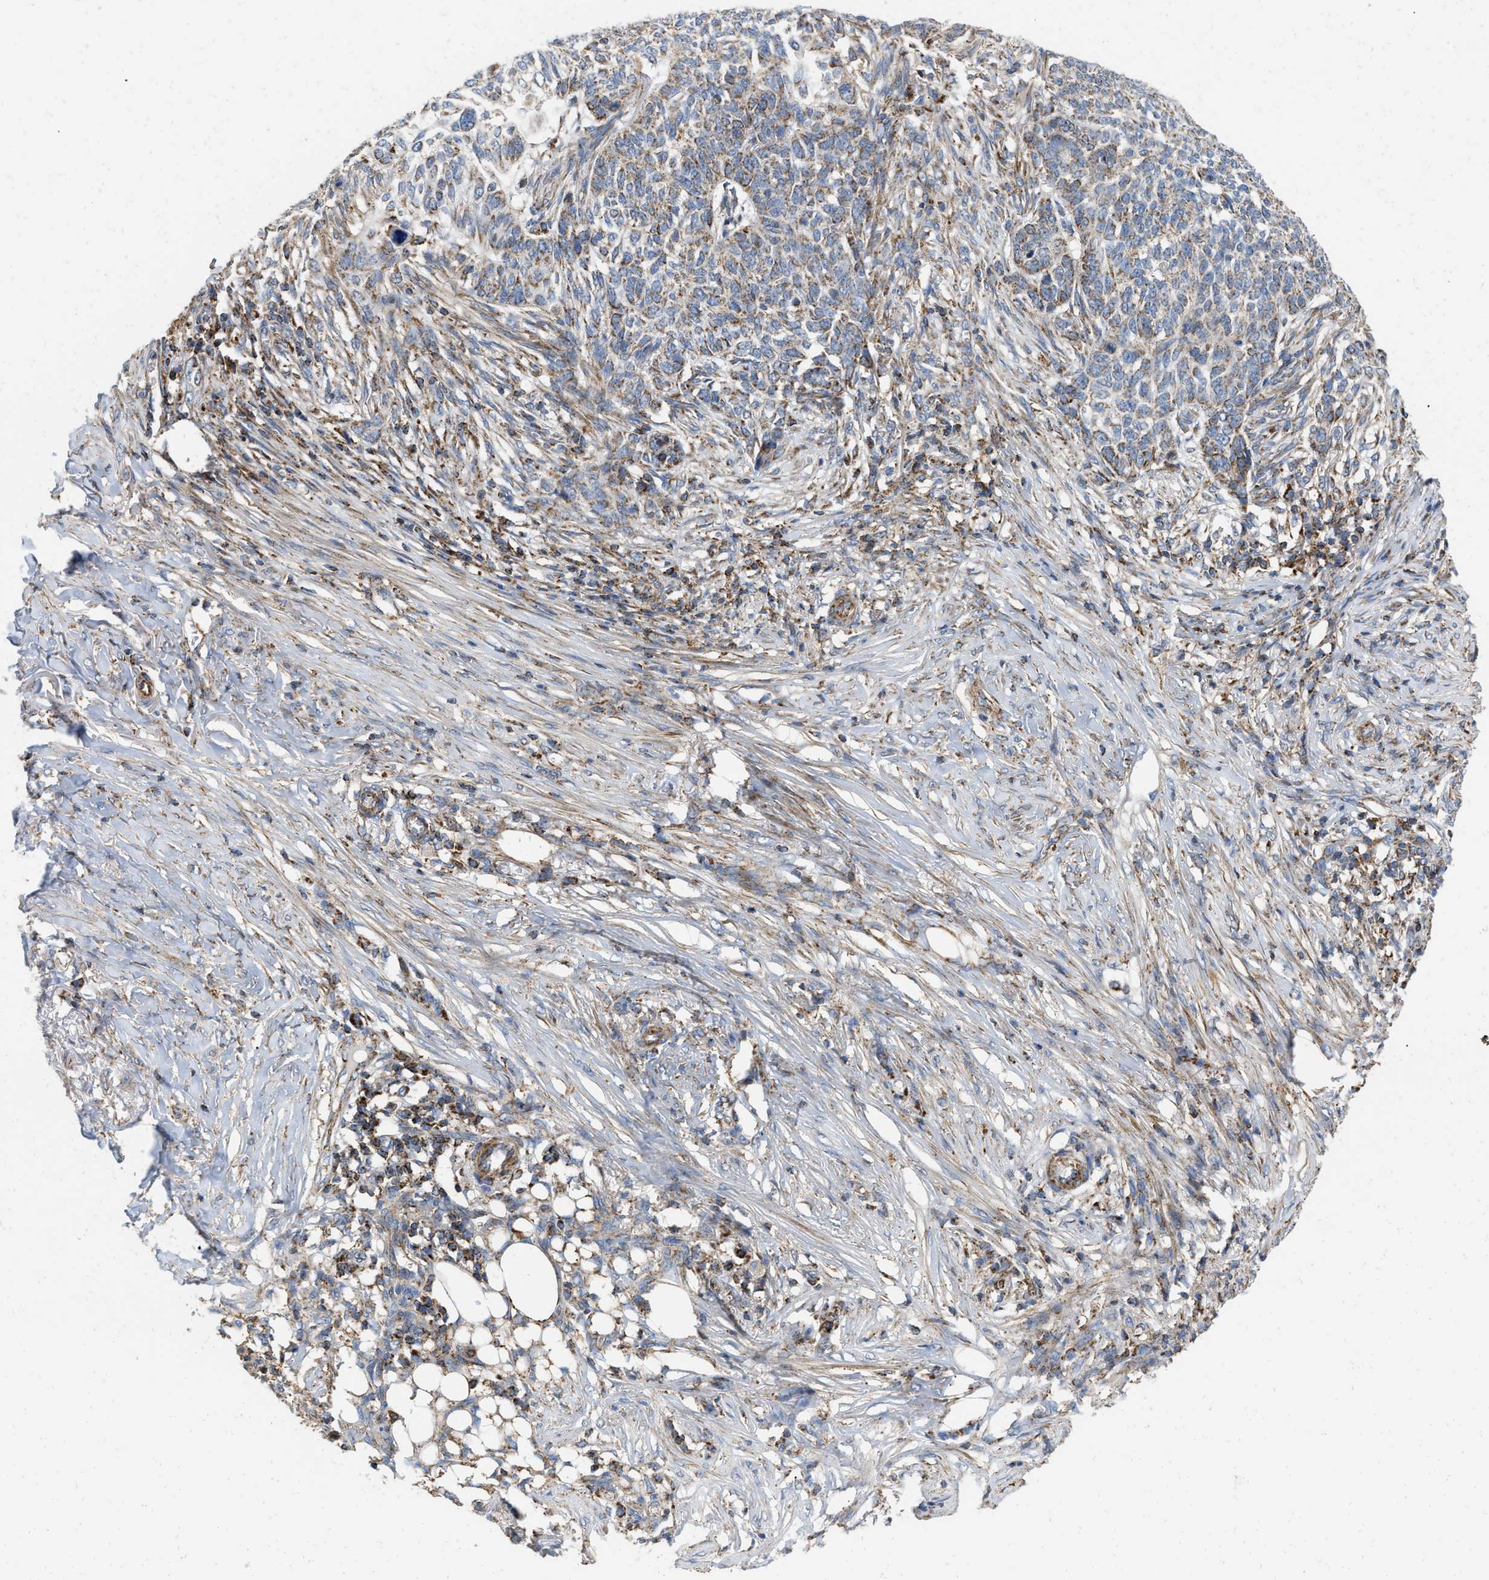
{"staining": {"intensity": "moderate", "quantity": "25%-75%", "location": "cytoplasmic/membranous"}, "tissue": "skin cancer", "cell_type": "Tumor cells", "image_type": "cancer", "snomed": [{"axis": "morphology", "description": "Basal cell carcinoma"}, {"axis": "topography", "description": "Skin"}], "caption": "A medium amount of moderate cytoplasmic/membranous staining is identified in about 25%-75% of tumor cells in skin basal cell carcinoma tissue. The protein of interest is stained brown, and the nuclei are stained in blue (DAB (3,3'-diaminobenzidine) IHC with brightfield microscopy, high magnification).", "gene": "GRB10", "patient": {"sex": "male", "age": 85}}